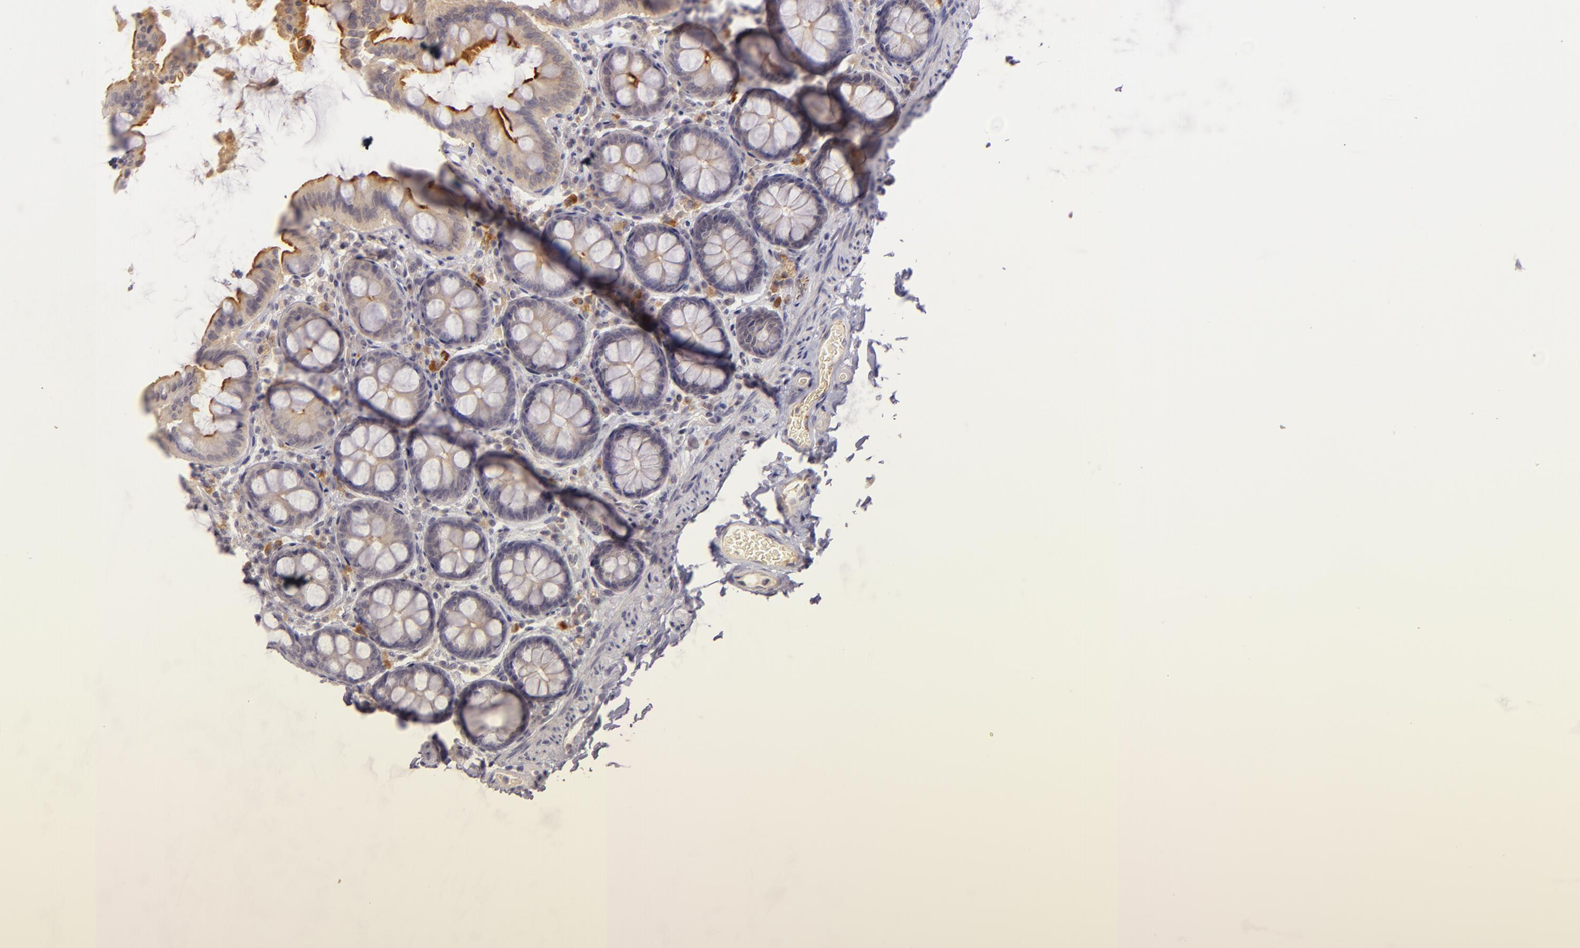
{"staining": {"intensity": "weak", "quantity": ">75%", "location": "cytoplasmic/membranous"}, "tissue": "colon", "cell_type": "Endothelial cells", "image_type": "normal", "snomed": [{"axis": "morphology", "description": "Normal tissue, NOS"}, {"axis": "topography", "description": "Colon"}], "caption": "High-magnification brightfield microscopy of normal colon stained with DAB (brown) and counterstained with hematoxylin (blue). endothelial cells exhibit weak cytoplasmic/membranous positivity is appreciated in approximately>75% of cells.", "gene": "CASP8", "patient": {"sex": "female", "age": 61}}